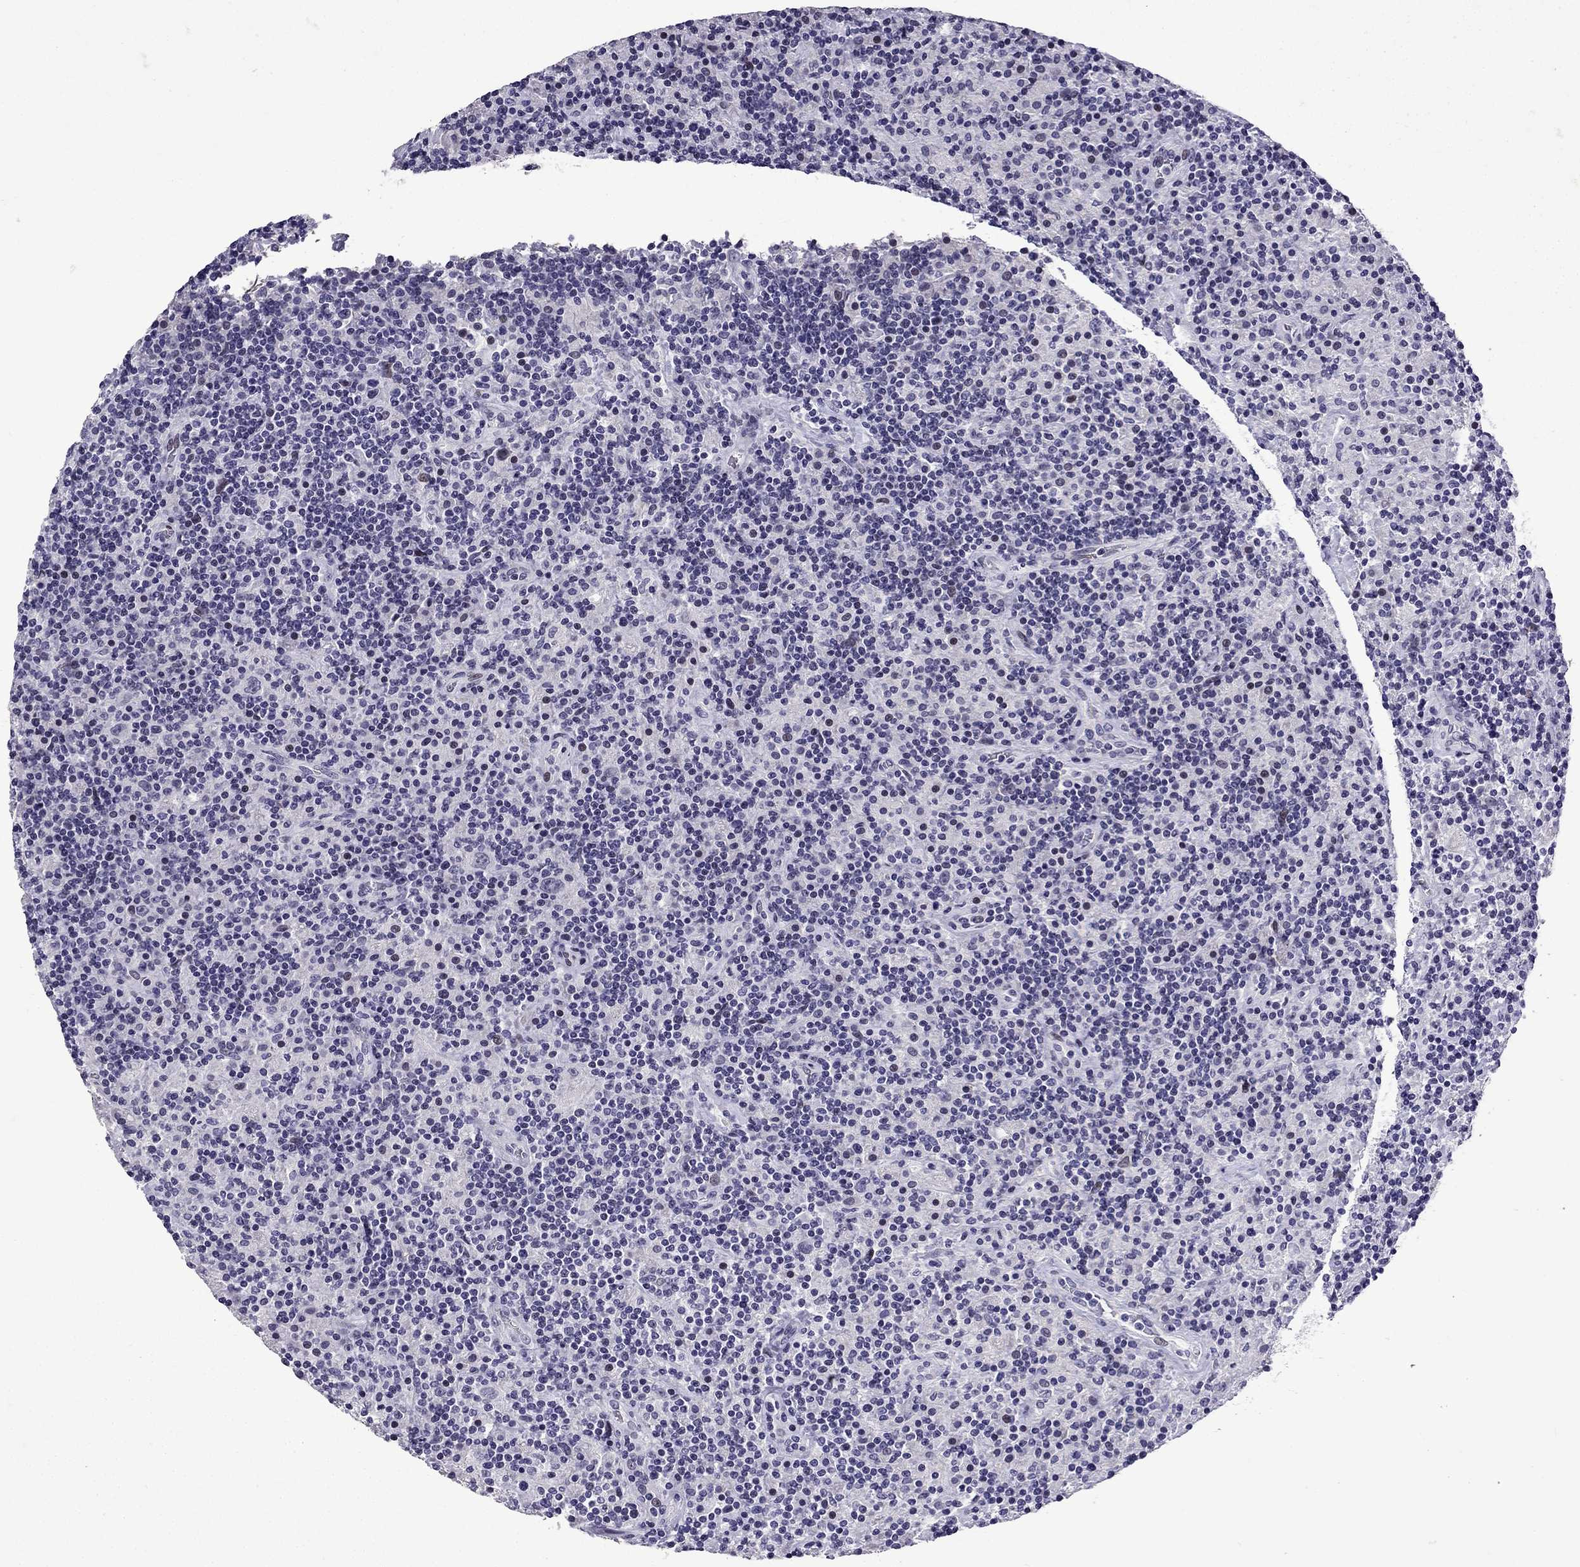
{"staining": {"intensity": "negative", "quantity": "none", "location": "none"}, "tissue": "lymphoma", "cell_type": "Tumor cells", "image_type": "cancer", "snomed": [{"axis": "morphology", "description": "Hodgkin's disease, NOS"}, {"axis": "topography", "description": "Lymph node"}], "caption": "This micrograph is of Hodgkin's disease stained with immunohistochemistry to label a protein in brown with the nuclei are counter-stained blue. There is no expression in tumor cells.", "gene": "TTN", "patient": {"sex": "male", "age": 70}}